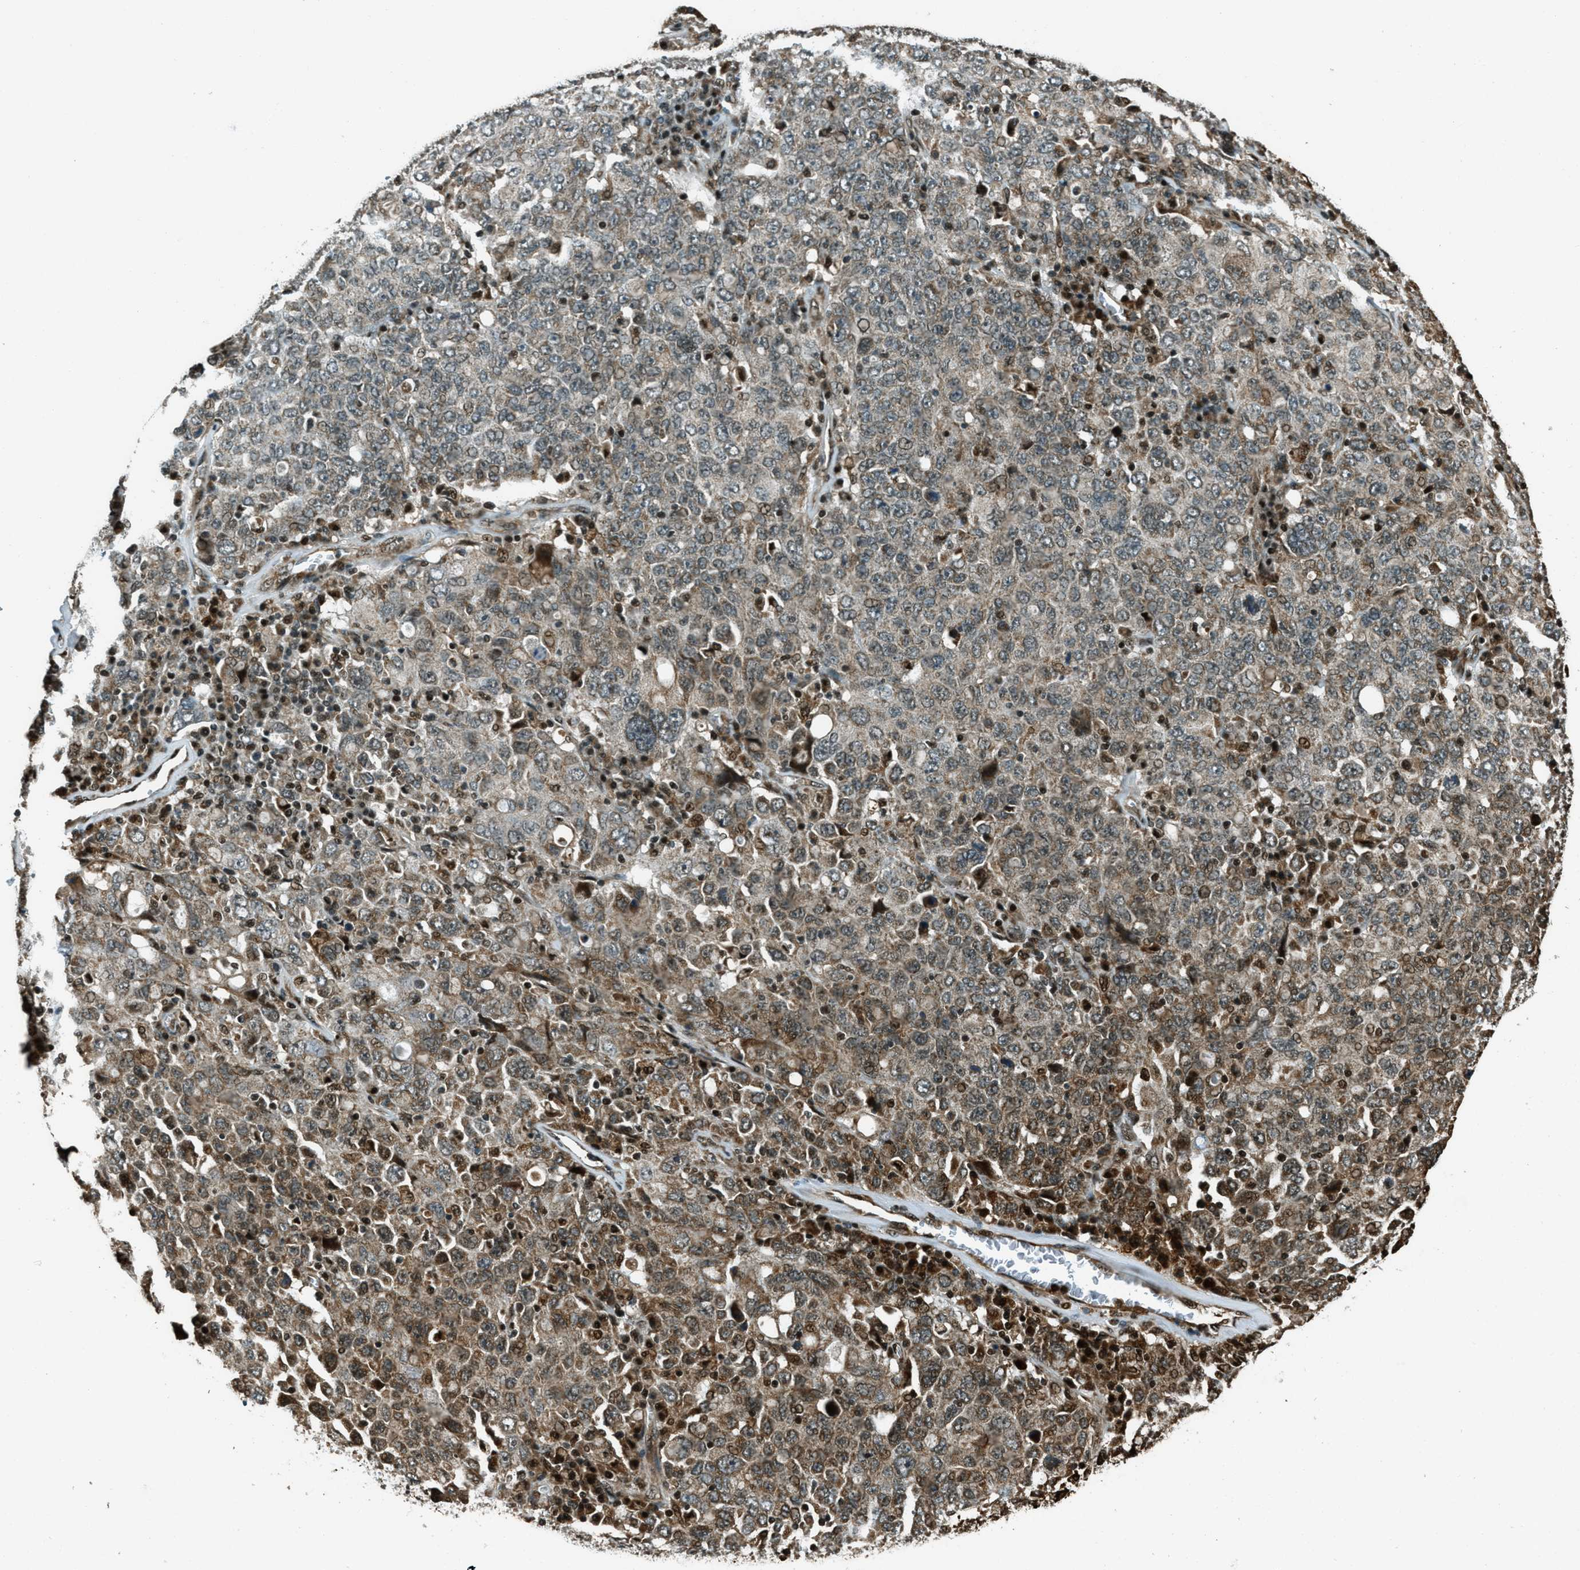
{"staining": {"intensity": "weak", "quantity": "25%-75%", "location": "cytoplasmic/membranous,nuclear"}, "tissue": "ovarian cancer", "cell_type": "Tumor cells", "image_type": "cancer", "snomed": [{"axis": "morphology", "description": "Carcinoma, endometroid"}, {"axis": "topography", "description": "Ovary"}], "caption": "Weak cytoplasmic/membranous and nuclear protein expression is identified in approximately 25%-75% of tumor cells in ovarian endometroid carcinoma.", "gene": "TARDBP", "patient": {"sex": "female", "age": 62}}